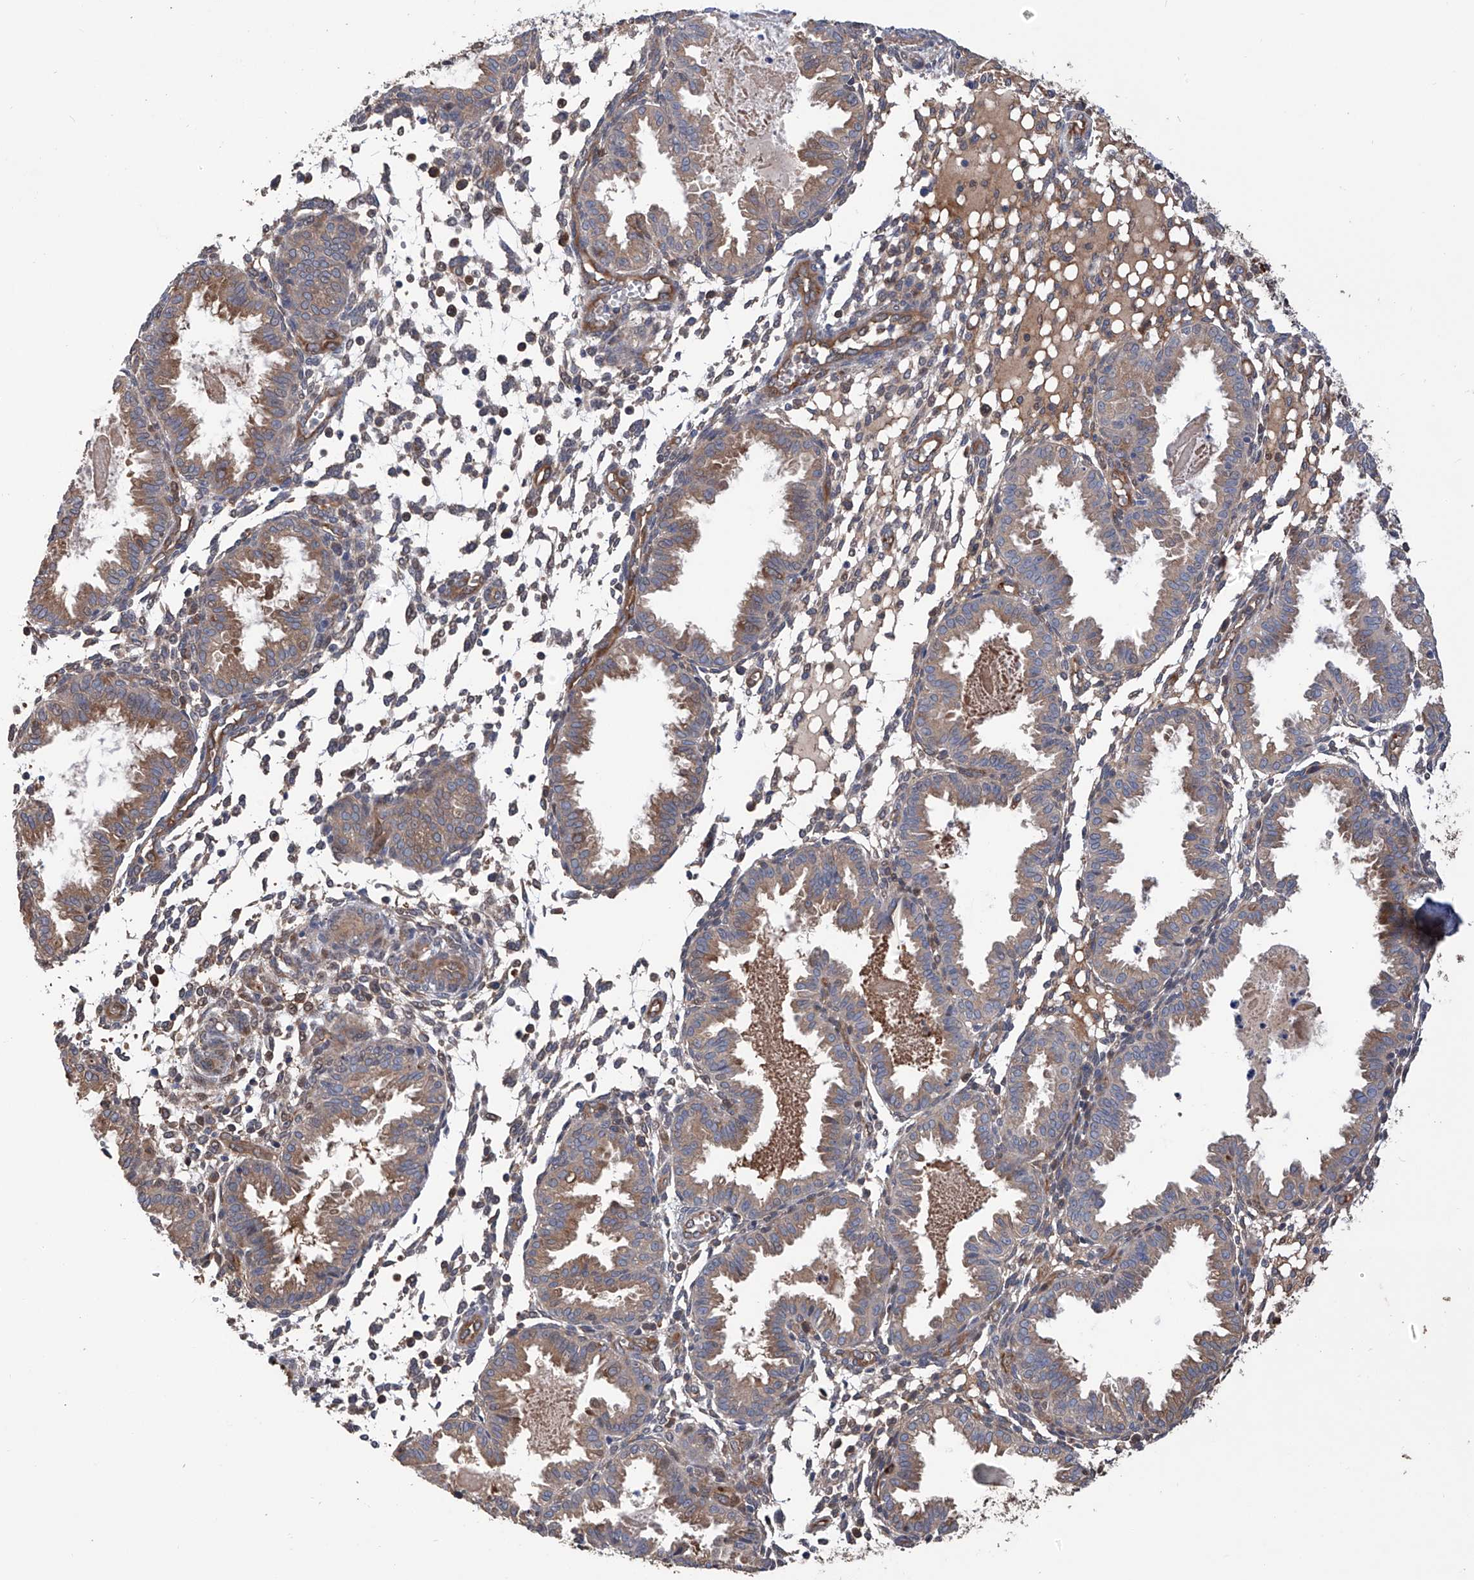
{"staining": {"intensity": "moderate", "quantity": "25%-75%", "location": "cytoplasmic/membranous"}, "tissue": "endometrium", "cell_type": "Cells in endometrial stroma", "image_type": "normal", "snomed": [{"axis": "morphology", "description": "Normal tissue, NOS"}, {"axis": "topography", "description": "Endometrium"}], "caption": "Immunohistochemical staining of unremarkable human endometrium displays medium levels of moderate cytoplasmic/membranous staining in about 25%-75% of cells in endometrial stroma. (DAB (3,3'-diaminobenzidine) IHC, brown staining for protein, blue staining for nuclei).", "gene": "NUDT17", "patient": {"sex": "female", "age": 33}}